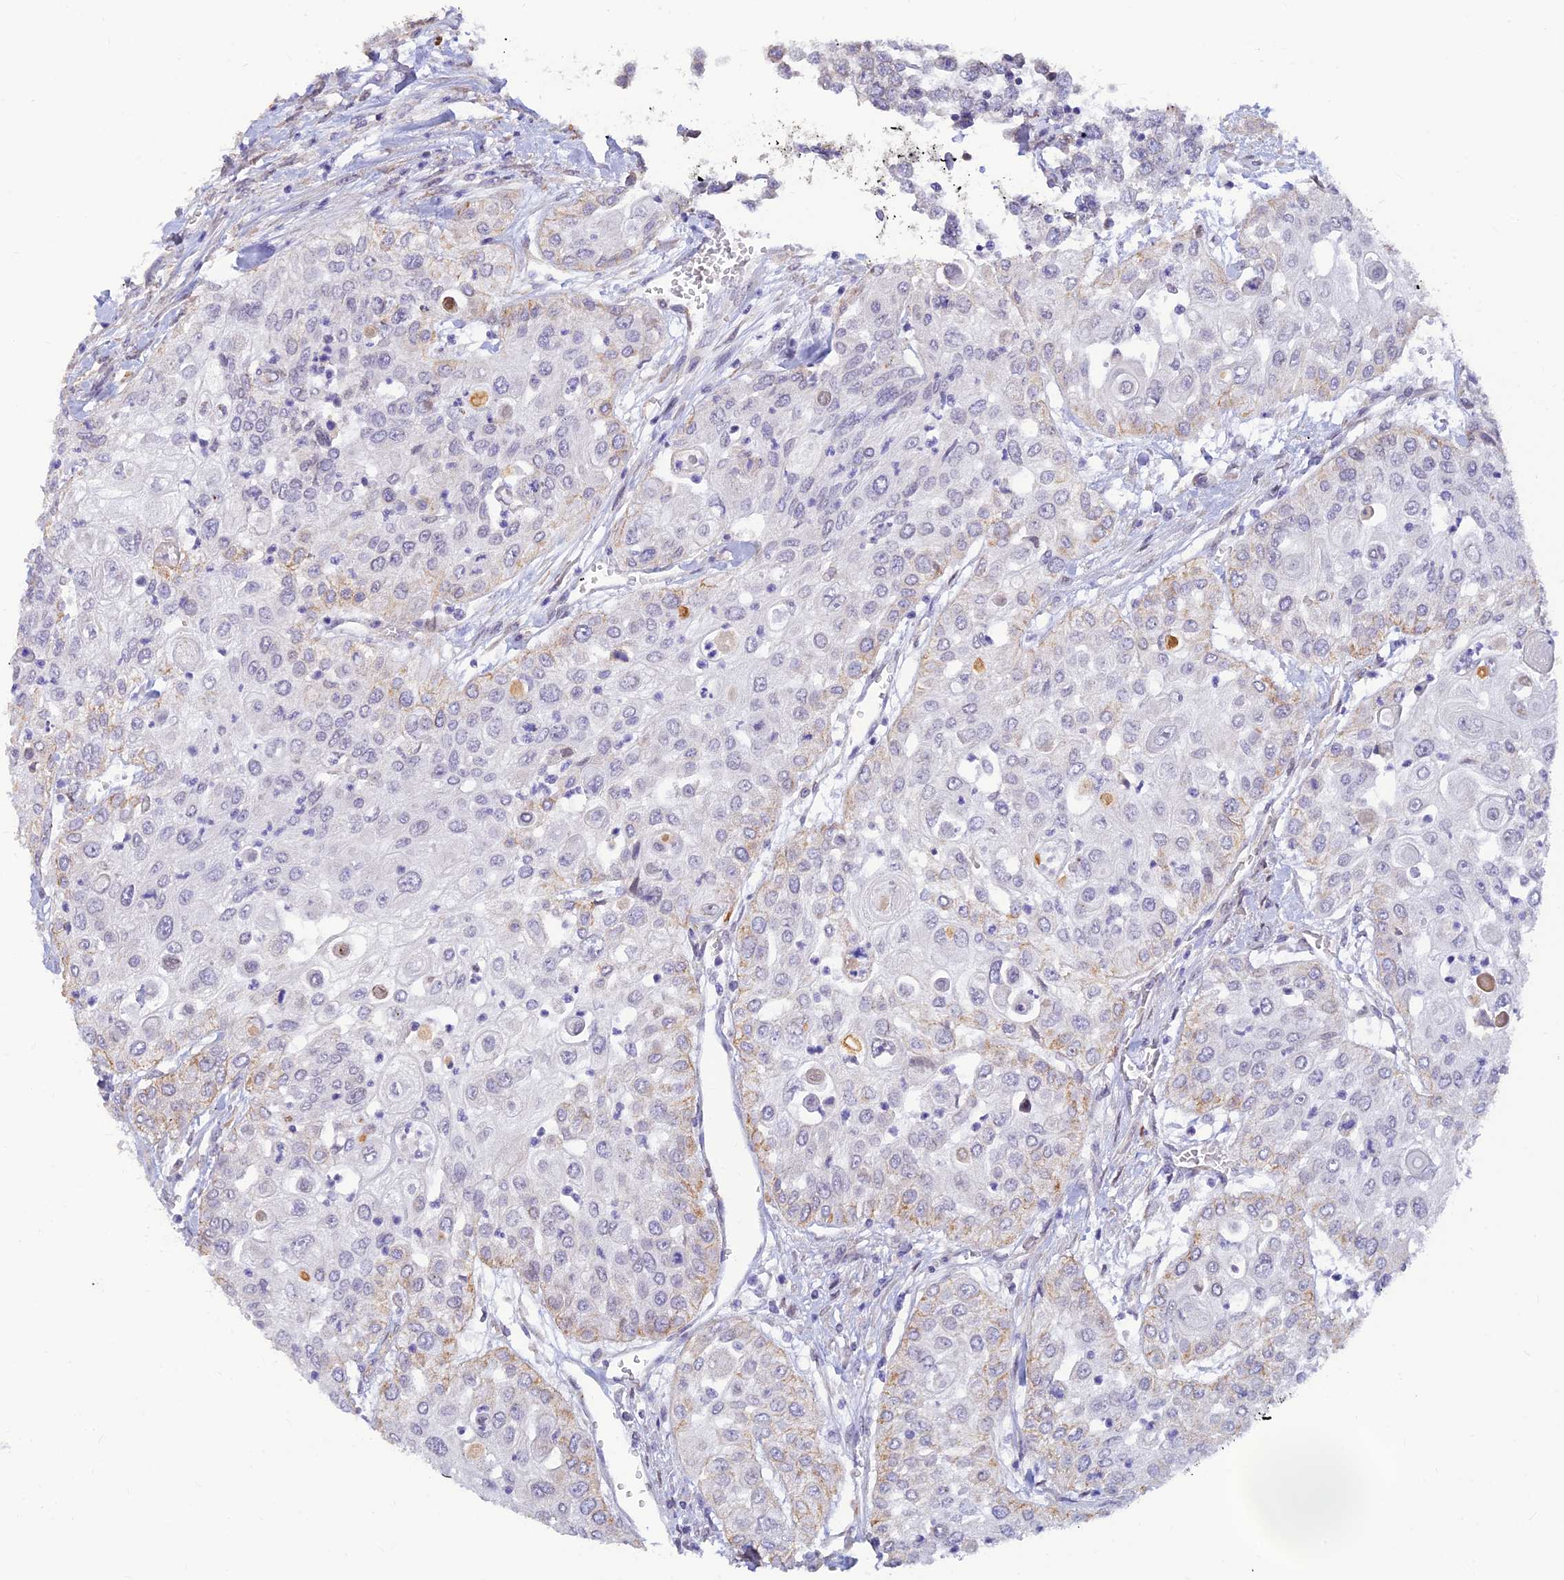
{"staining": {"intensity": "weak", "quantity": "<25%", "location": "cytoplasmic/membranous"}, "tissue": "urothelial cancer", "cell_type": "Tumor cells", "image_type": "cancer", "snomed": [{"axis": "morphology", "description": "Urothelial carcinoma, High grade"}, {"axis": "topography", "description": "Urinary bladder"}], "caption": "Urothelial cancer was stained to show a protein in brown. There is no significant expression in tumor cells.", "gene": "ALDH1L2", "patient": {"sex": "female", "age": 79}}